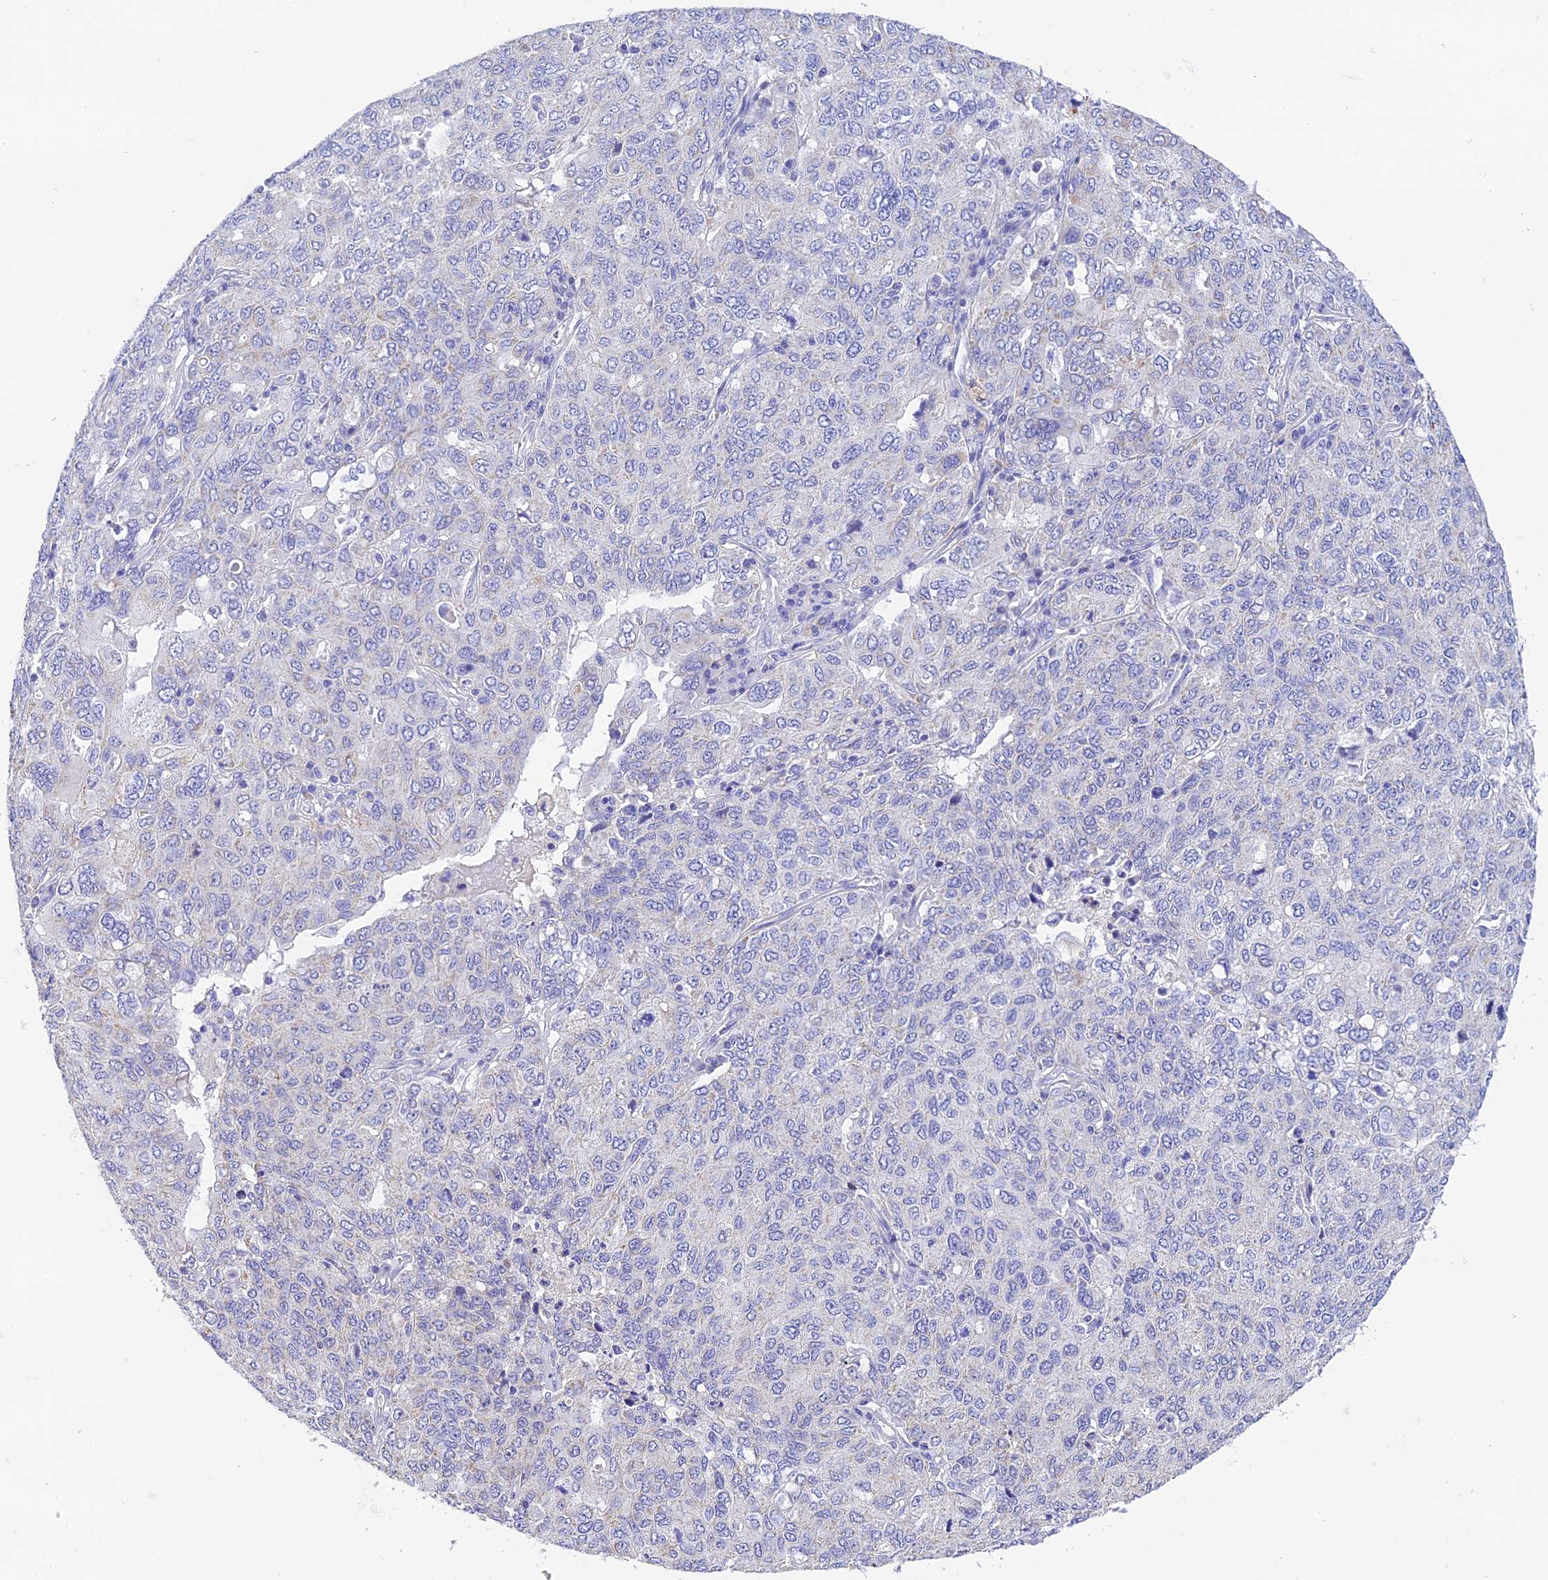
{"staining": {"intensity": "negative", "quantity": "none", "location": "none"}, "tissue": "ovarian cancer", "cell_type": "Tumor cells", "image_type": "cancer", "snomed": [{"axis": "morphology", "description": "Carcinoma, endometroid"}, {"axis": "topography", "description": "Ovary"}], "caption": "High power microscopy photomicrograph of an IHC photomicrograph of ovarian cancer (endometroid carcinoma), revealing no significant expression in tumor cells.", "gene": "MS4A5", "patient": {"sex": "female", "age": 62}}